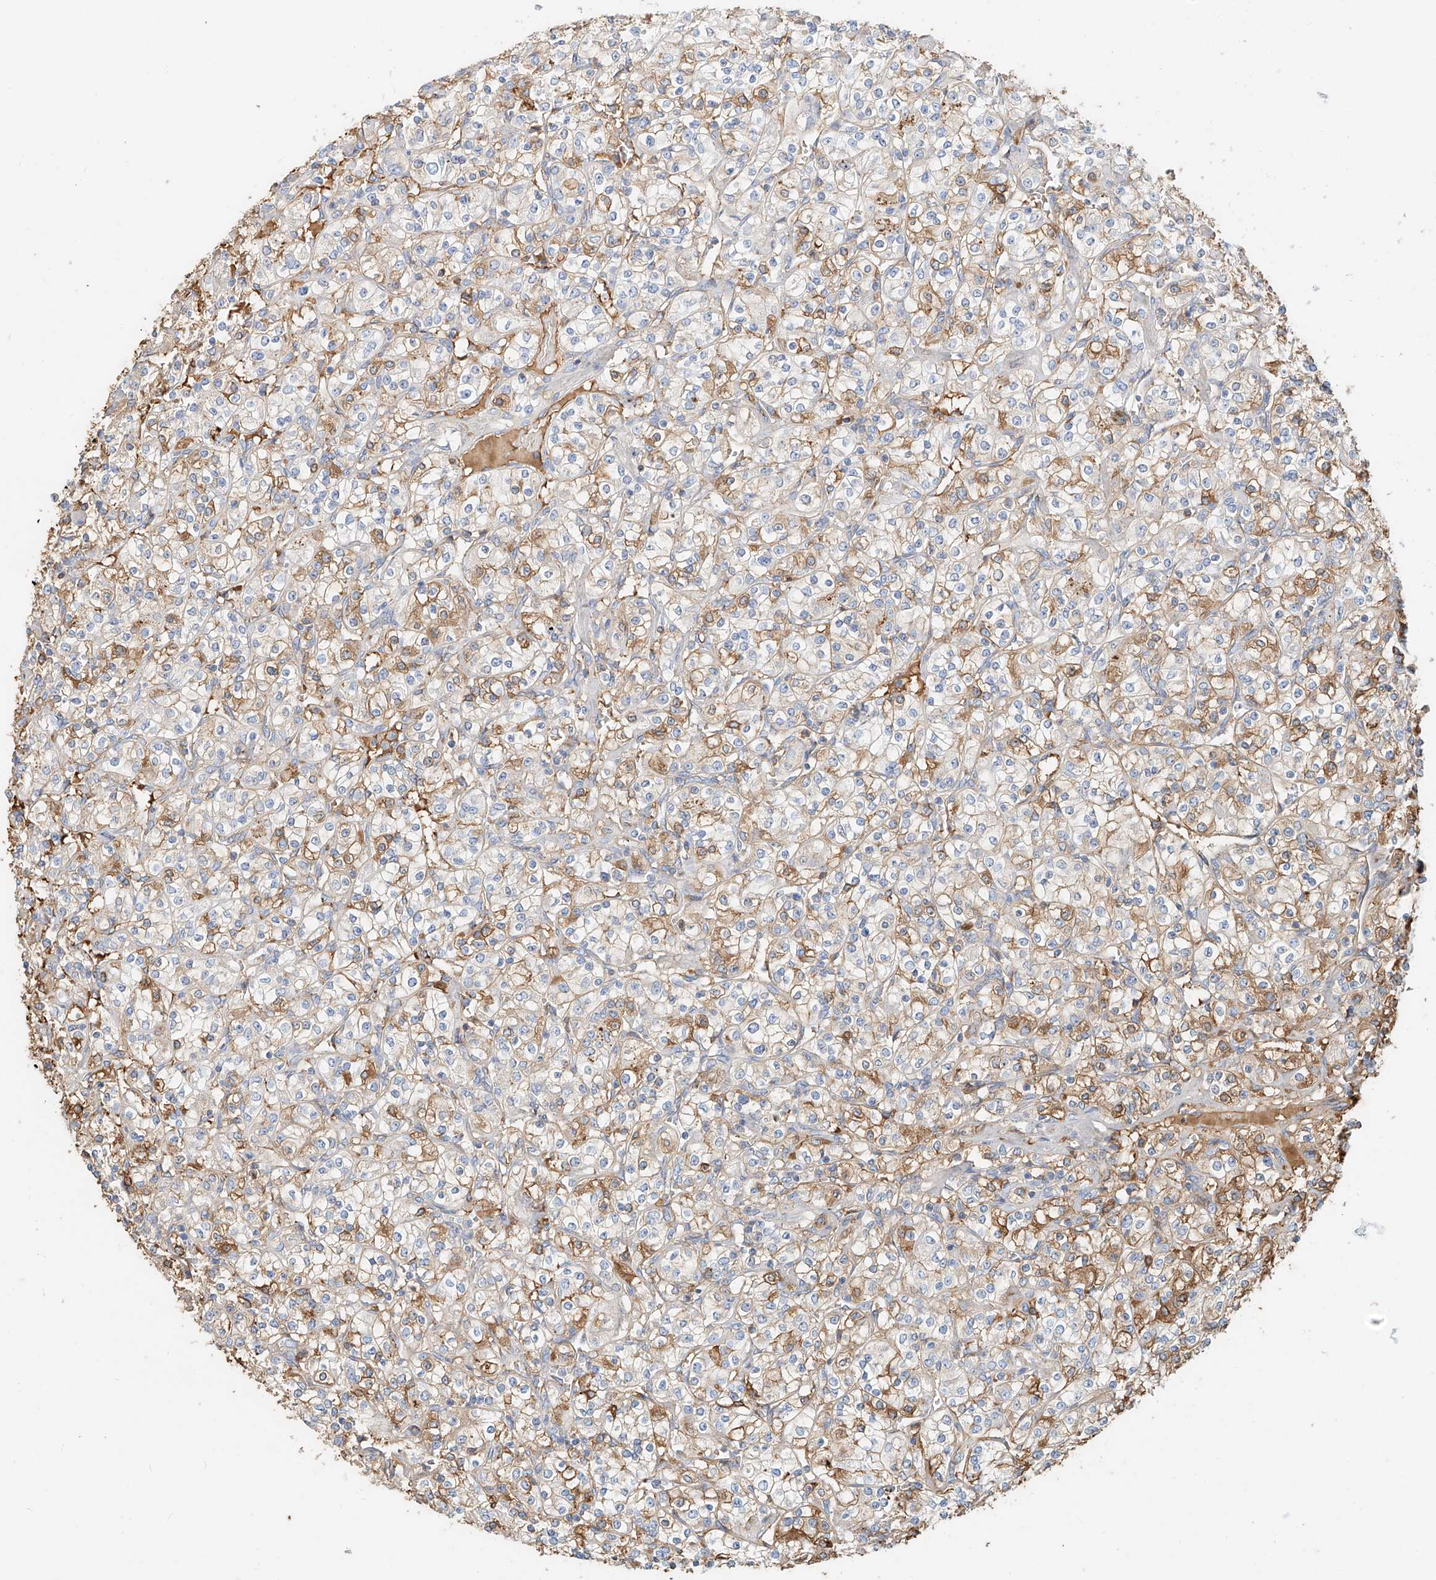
{"staining": {"intensity": "moderate", "quantity": "25%-75%", "location": "cytoplasmic/membranous"}, "tissue": "renal cancer", "cell_type": "Tumor cells", "image_type": "cancer", "snomed": [{"axis": "morphology", "description": "Adenocarcinoma, NOS"}, {"axis": "topography", "description": "Kidney"}], "caption": "Brown immunohistochemical staining in renal cancer (adenocarcinoma) demonstrates moderate cytoplasmic/membranous staining in about 25%-75% of tumor cells. The protein is stained brown, and the nuclei are stained in blue (DAB IHC with brightfield microscopy, high magnification).", "gene": "ZFP30", "patient": {"sex": "male", "age": 77}}